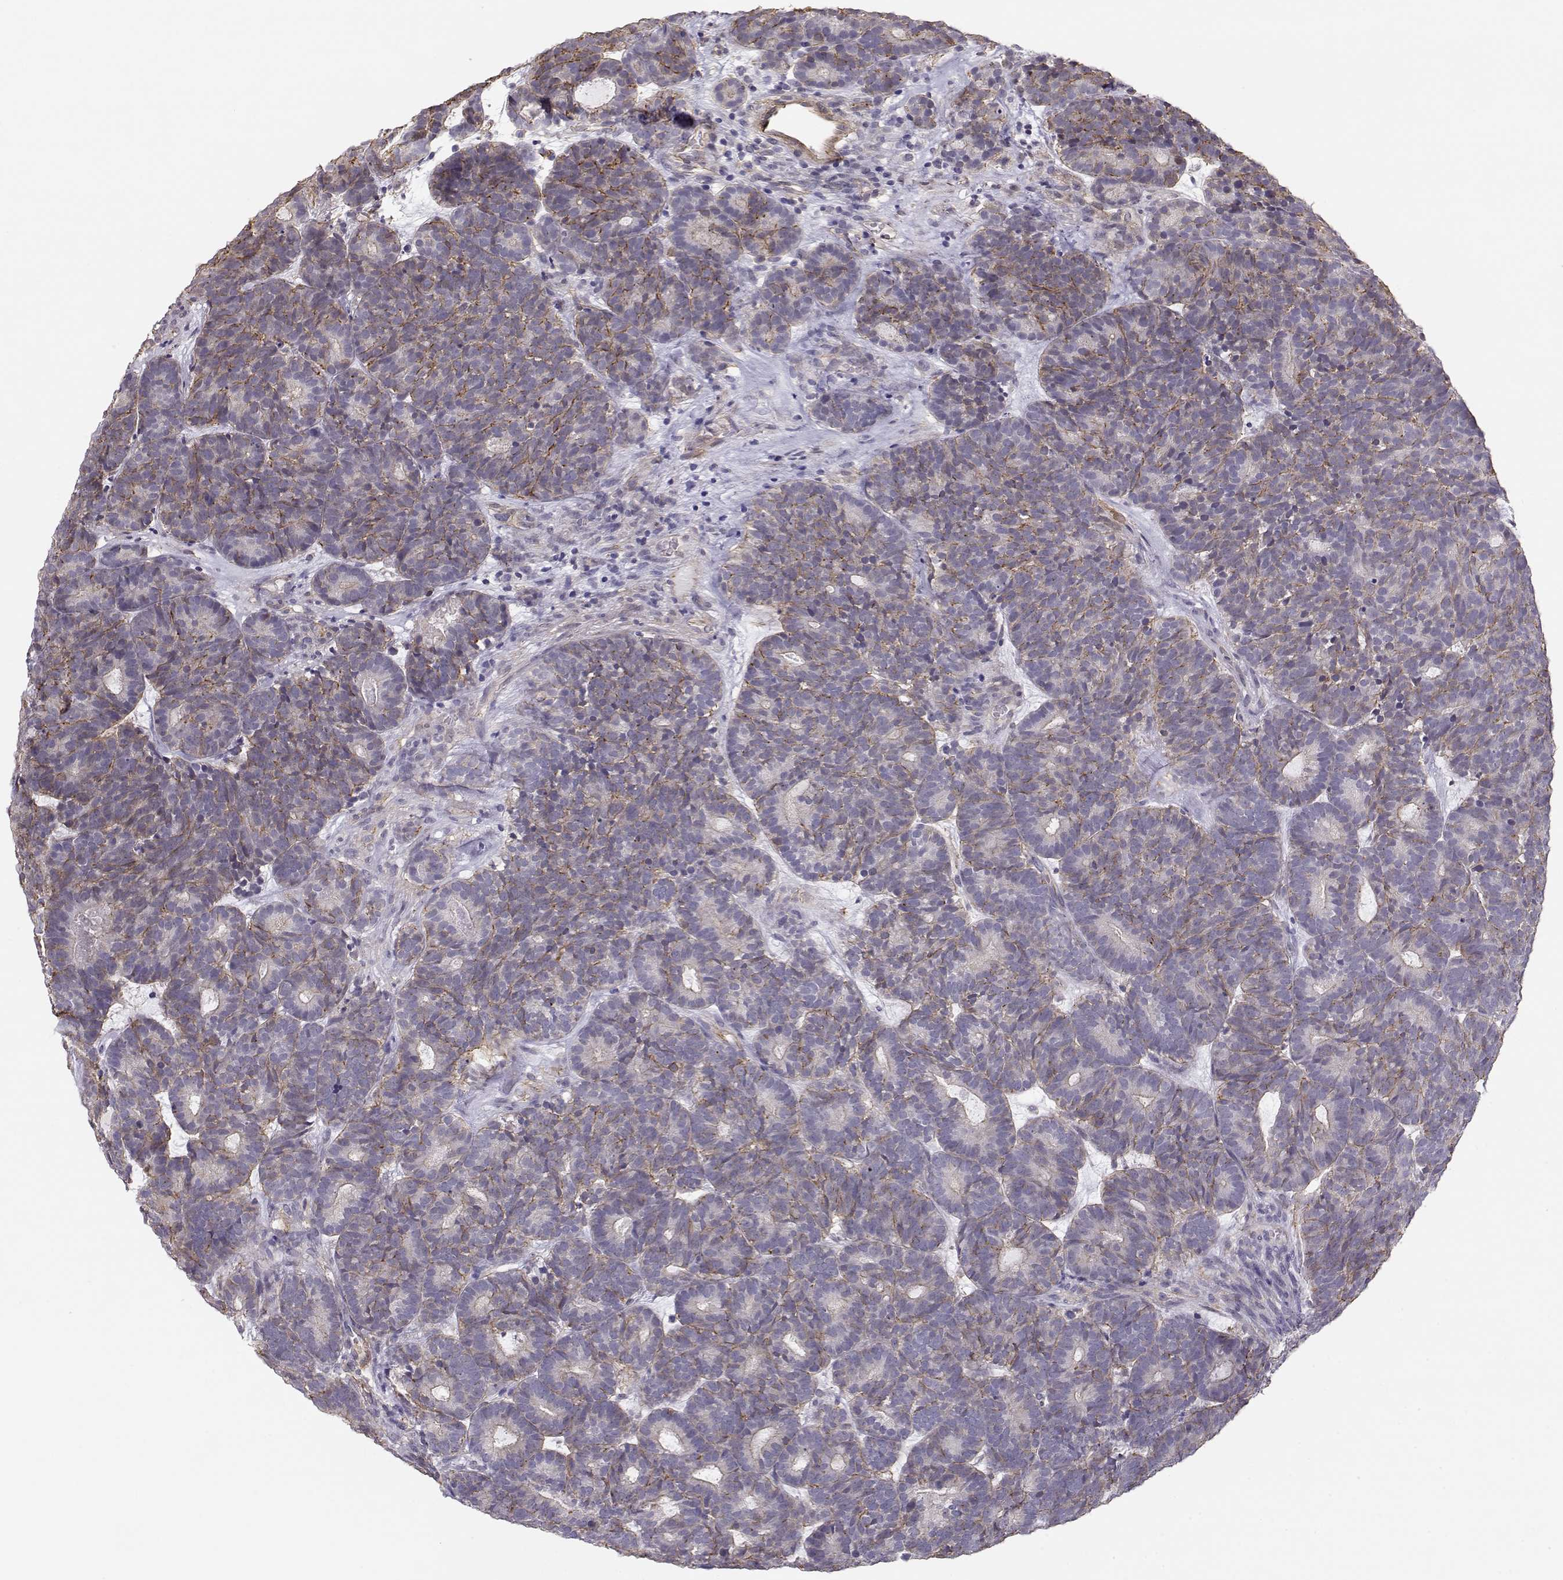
{"staining": {"intensity": "moderate", "quantity": "<25%", "location": "cytoplasmic/membranous"}, "tissue": "head and neck cancer", "cell_type": "Tumor cells", "image_type": "cancer", "snomed": [{"axis": "morphology", "description": "Adenocarcinoma, NOS"}, {"axis": "topography", "description": "Head-Neck"}], "caption": "DAB immunohistochemical staining of adenocarcinoma (head and neck) reveals moderate cytoplasmic/membranous protein positivity in approximately <25% of tumor cells. (brown staining indicates protein expression, while blue staining denotes nuclei).", "gene": "DAPL1", "patient": {"sex": "female", "age": 81}}